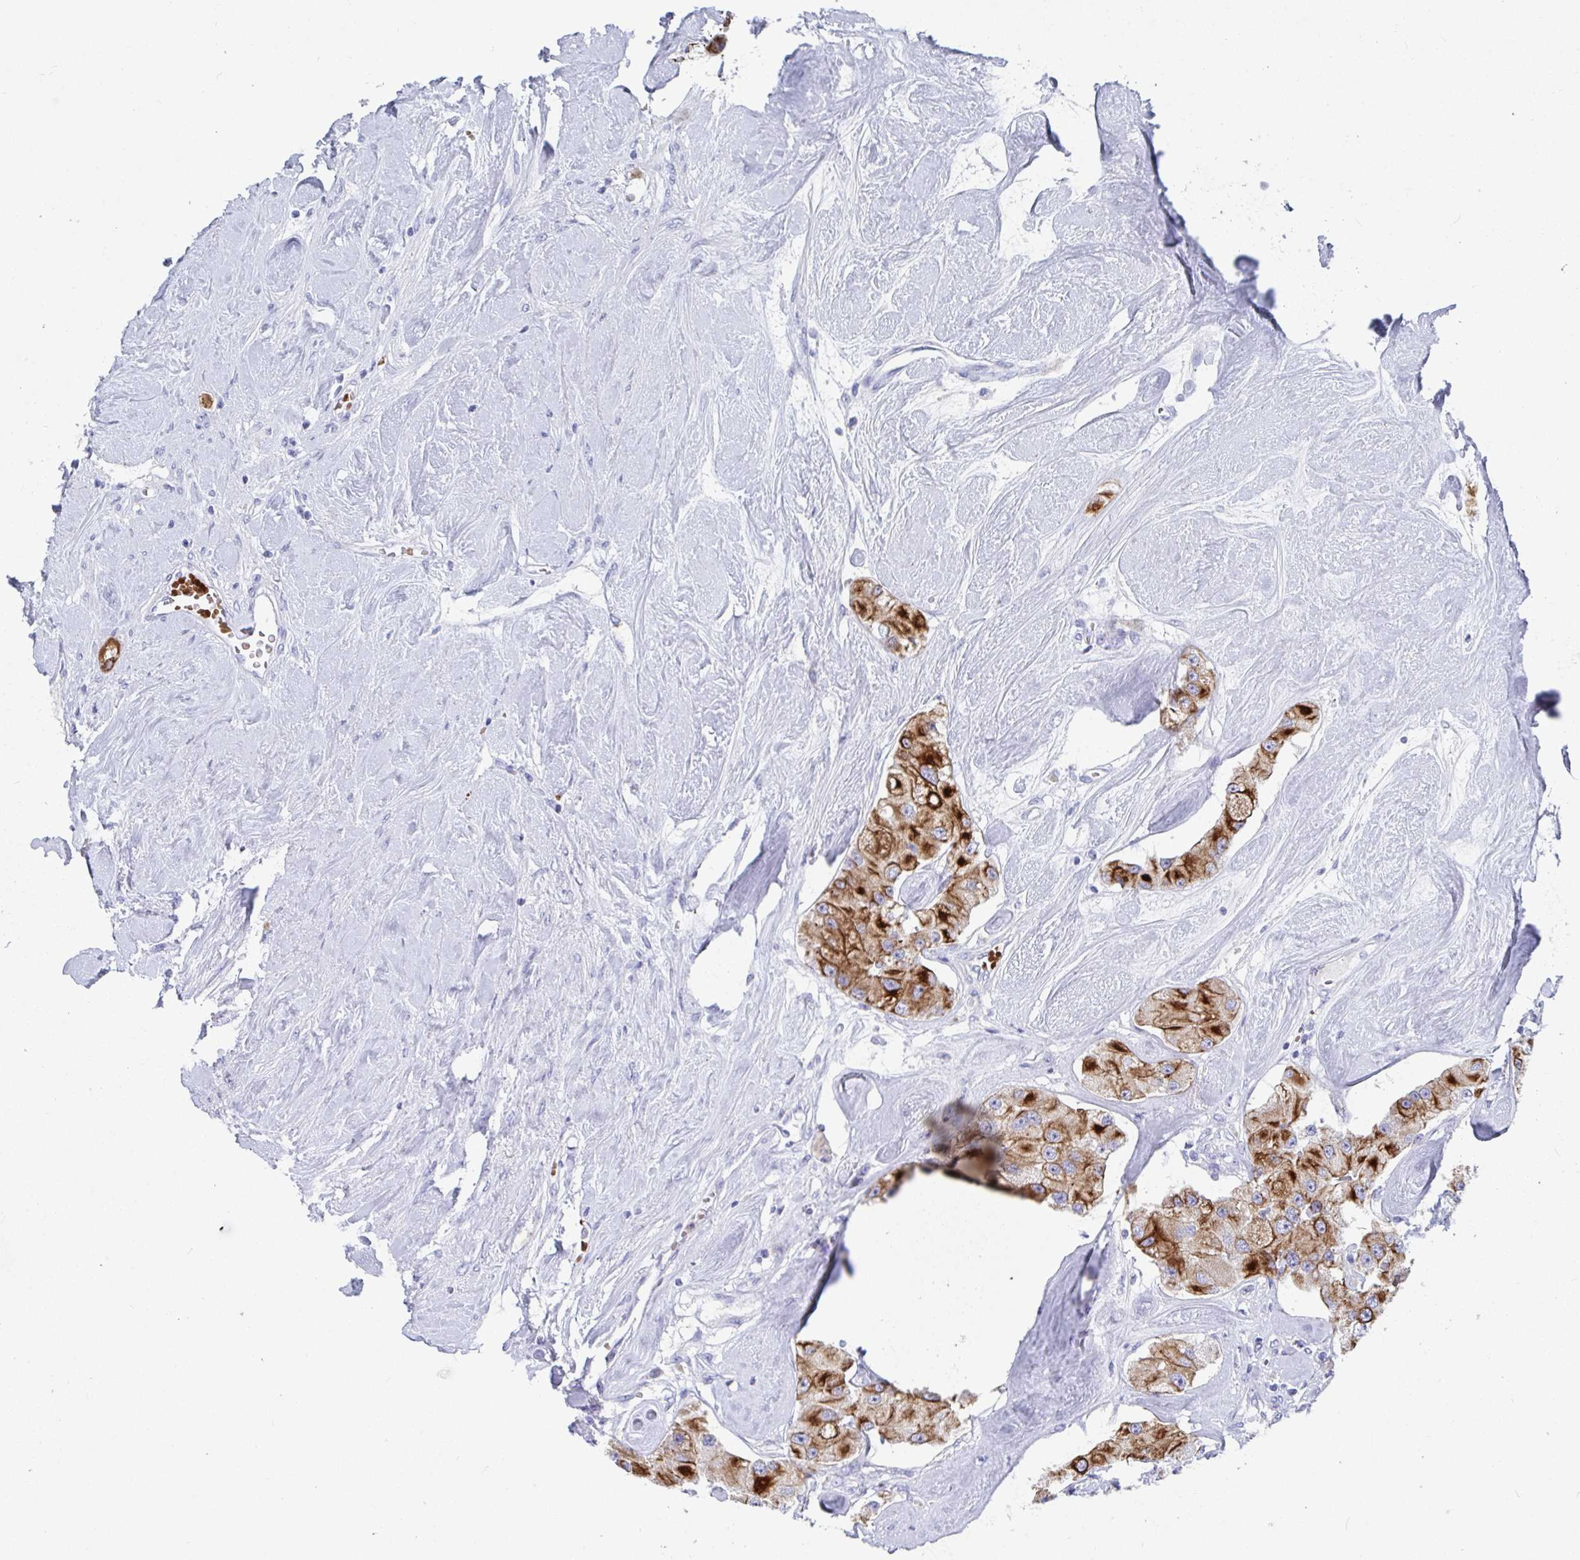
{"staining": {"intensity": "strong", "quantity": ">75%", "location": "cytoplasmic/membranous"}, "tissue": "carcinoid", "cell_type": "Tumor cells", "image_type": "cancer", "snomed": [{"axis": "morphology", "description": "Carcinoid, malignant, NOS"}, {"axis": "topography", "description": "Pancreas"}], "caption": "Brown immunohistochemical staining in human malignant carcinoid demonstrates strong cytoplasmic/membranous positivity in about >75% of tumor cells. The staining was performed using DAB to visualize the protein expression in brown, while the nuclei were stained in blue with hematoxylin (Magnification: 20x).", "gene": "CLDN8", "patient": {"sex": "male", "age": 41}}